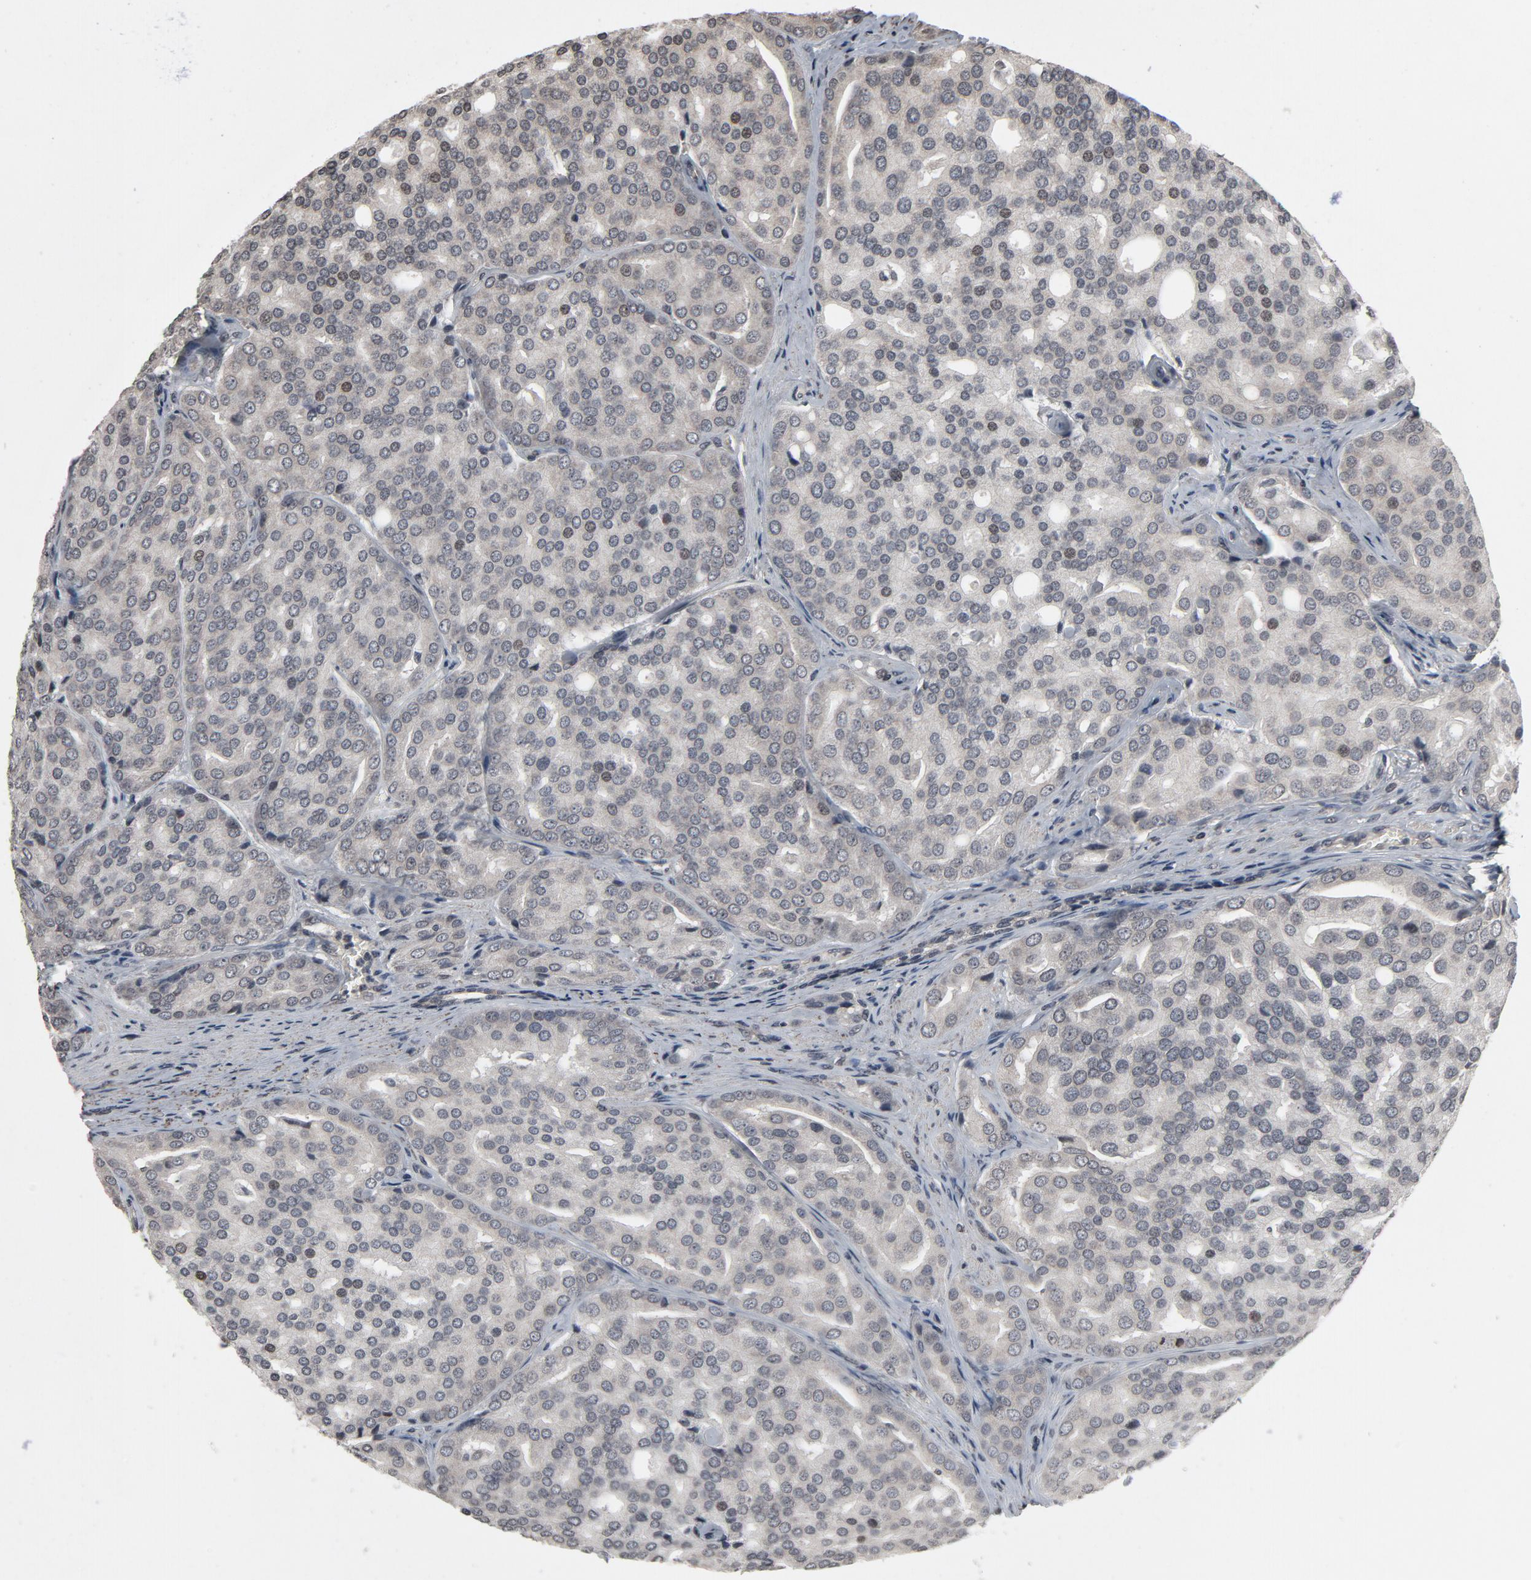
{"staining": {"intensity": "weak", "quantity": "<25%", "location": "cytoplasmic/membranous,nuclear"}, "tissue": "prostate cancer", "cell_type": "Tumor cells", "image_type": "cancer", "snomed": [{"axis": "morphology", "description": "Adenocarcinoma, High grade"}, {"axis": "topography", "description": "Prostate"}], "caption": "A photomicrograph of prostate cancer (high-grade adenocarcinoma) stained for a protein shows no brown staining in tumor cells.", "gene": "POM121", "patient": {"sex": "male", "age": 64}}